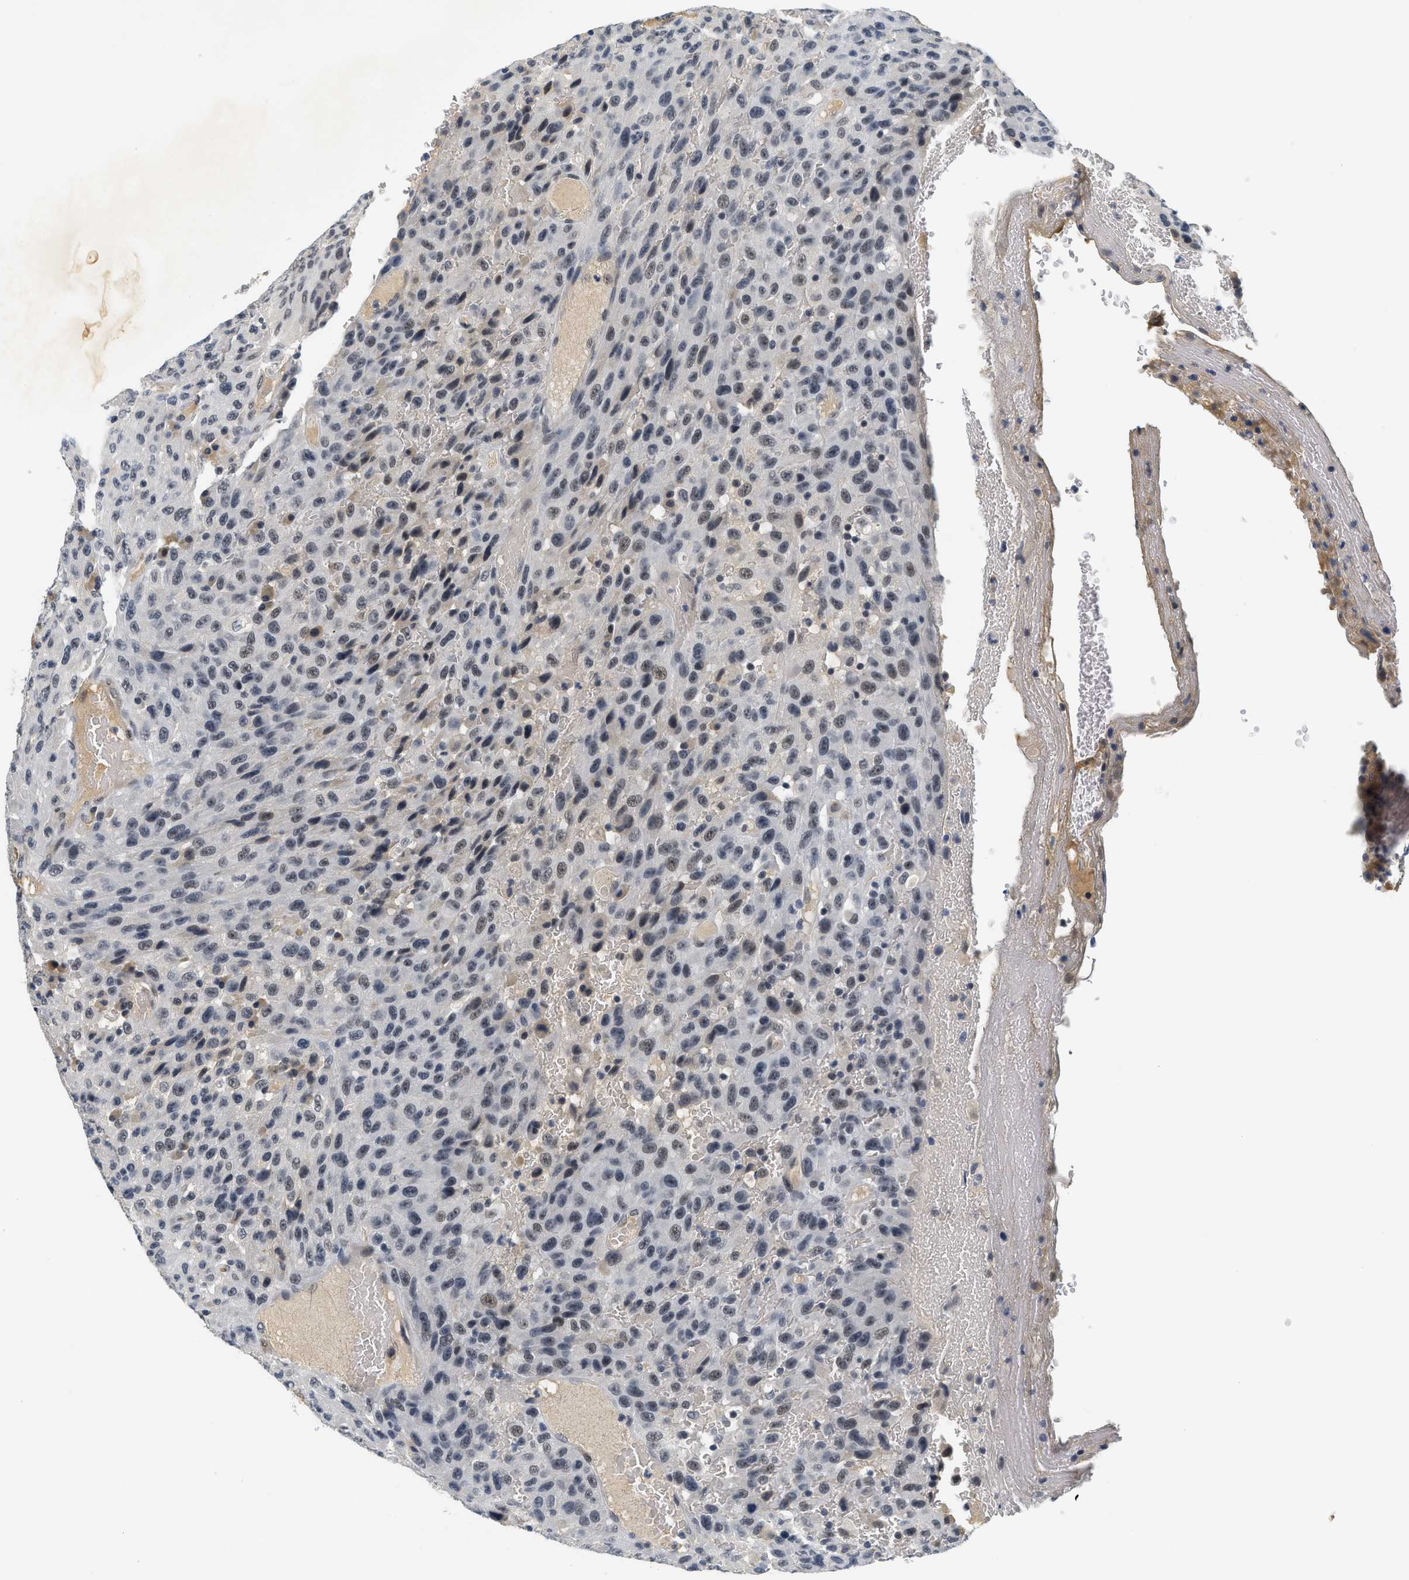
{"staining": {"intensity": "moderate", "quantity": "<25%", "location": "nuclear"}, "tissue": "urothelial cancer", "cell_type": "Tumor cells", "image_type": "cancer", "snomed": [{"axis": "morphology", "description": "Urothelial carcinoma, High grade"}, {"axis": "topography", "description": "Urinary bladder"}], "caption": "Urothelial carcinoma (high-grade) stained with a protein marker demonstrates moderate staining in tumor cells.", "gene": "MZF1", "patient": {"sex": "male", "age": 66}}